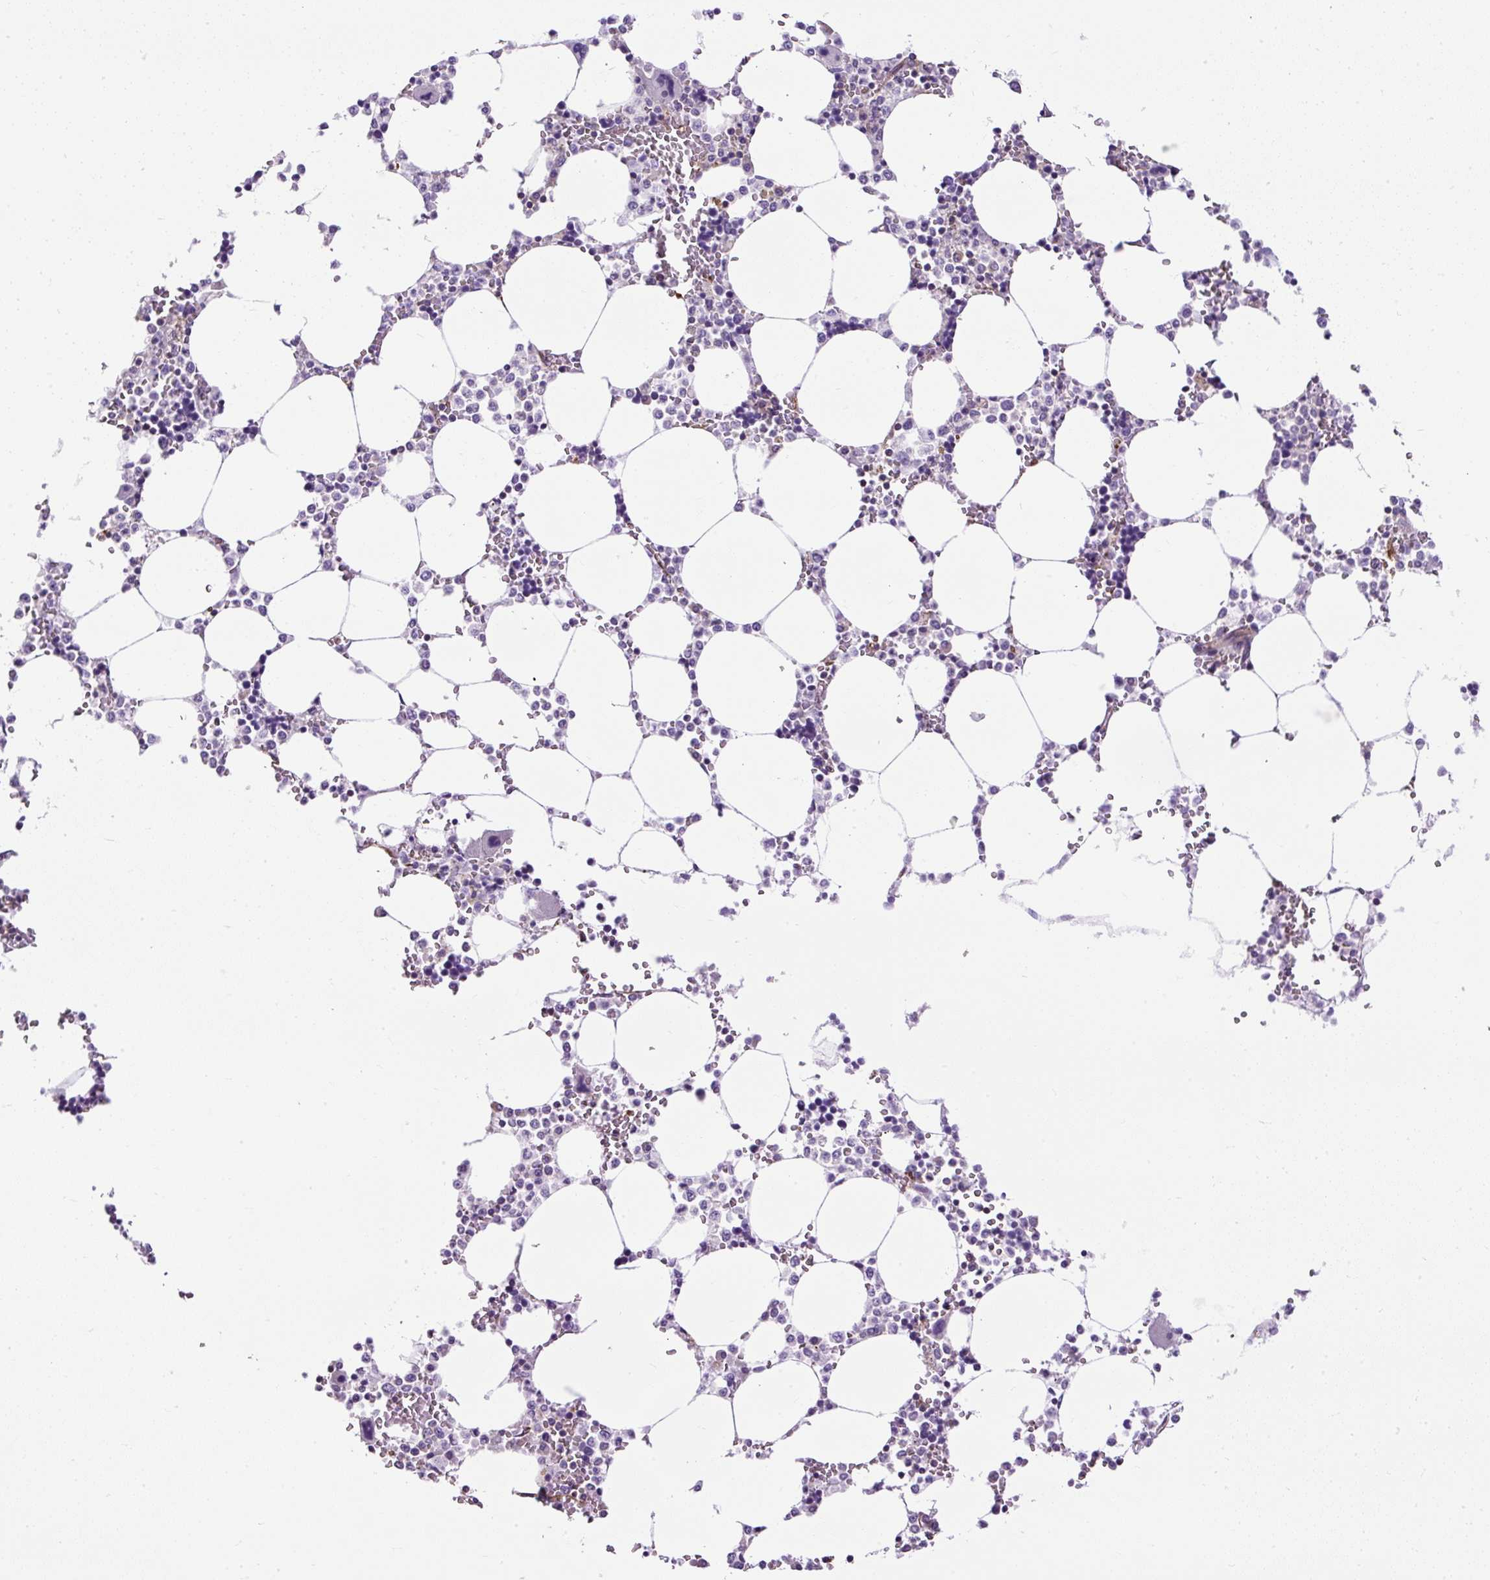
{"staining": {"intensity": "negative", "quantity": "none", "location": "none"}, "tissue": "bone marrow", "cell_type": "Hematopoietic cells", "image_type": "normal", "snomed": [{"axis": "morphology", "description": "Normal tissue, NOS"}, {"axis": "topography", "description": "Bone marrow"}], "caption": "DAB (3,3'-diaminobenzidine) immunohistochemical staining of unremarkable bone marrow demonstrates no significant expression in hematopoietic cells. Brightfield microscopy of IHC stained with DAB (brown) and hematoxylin (blue), captured at high magnification.", "gene": "MAP1S", "patient": {"sex": "male", "age": 64}}